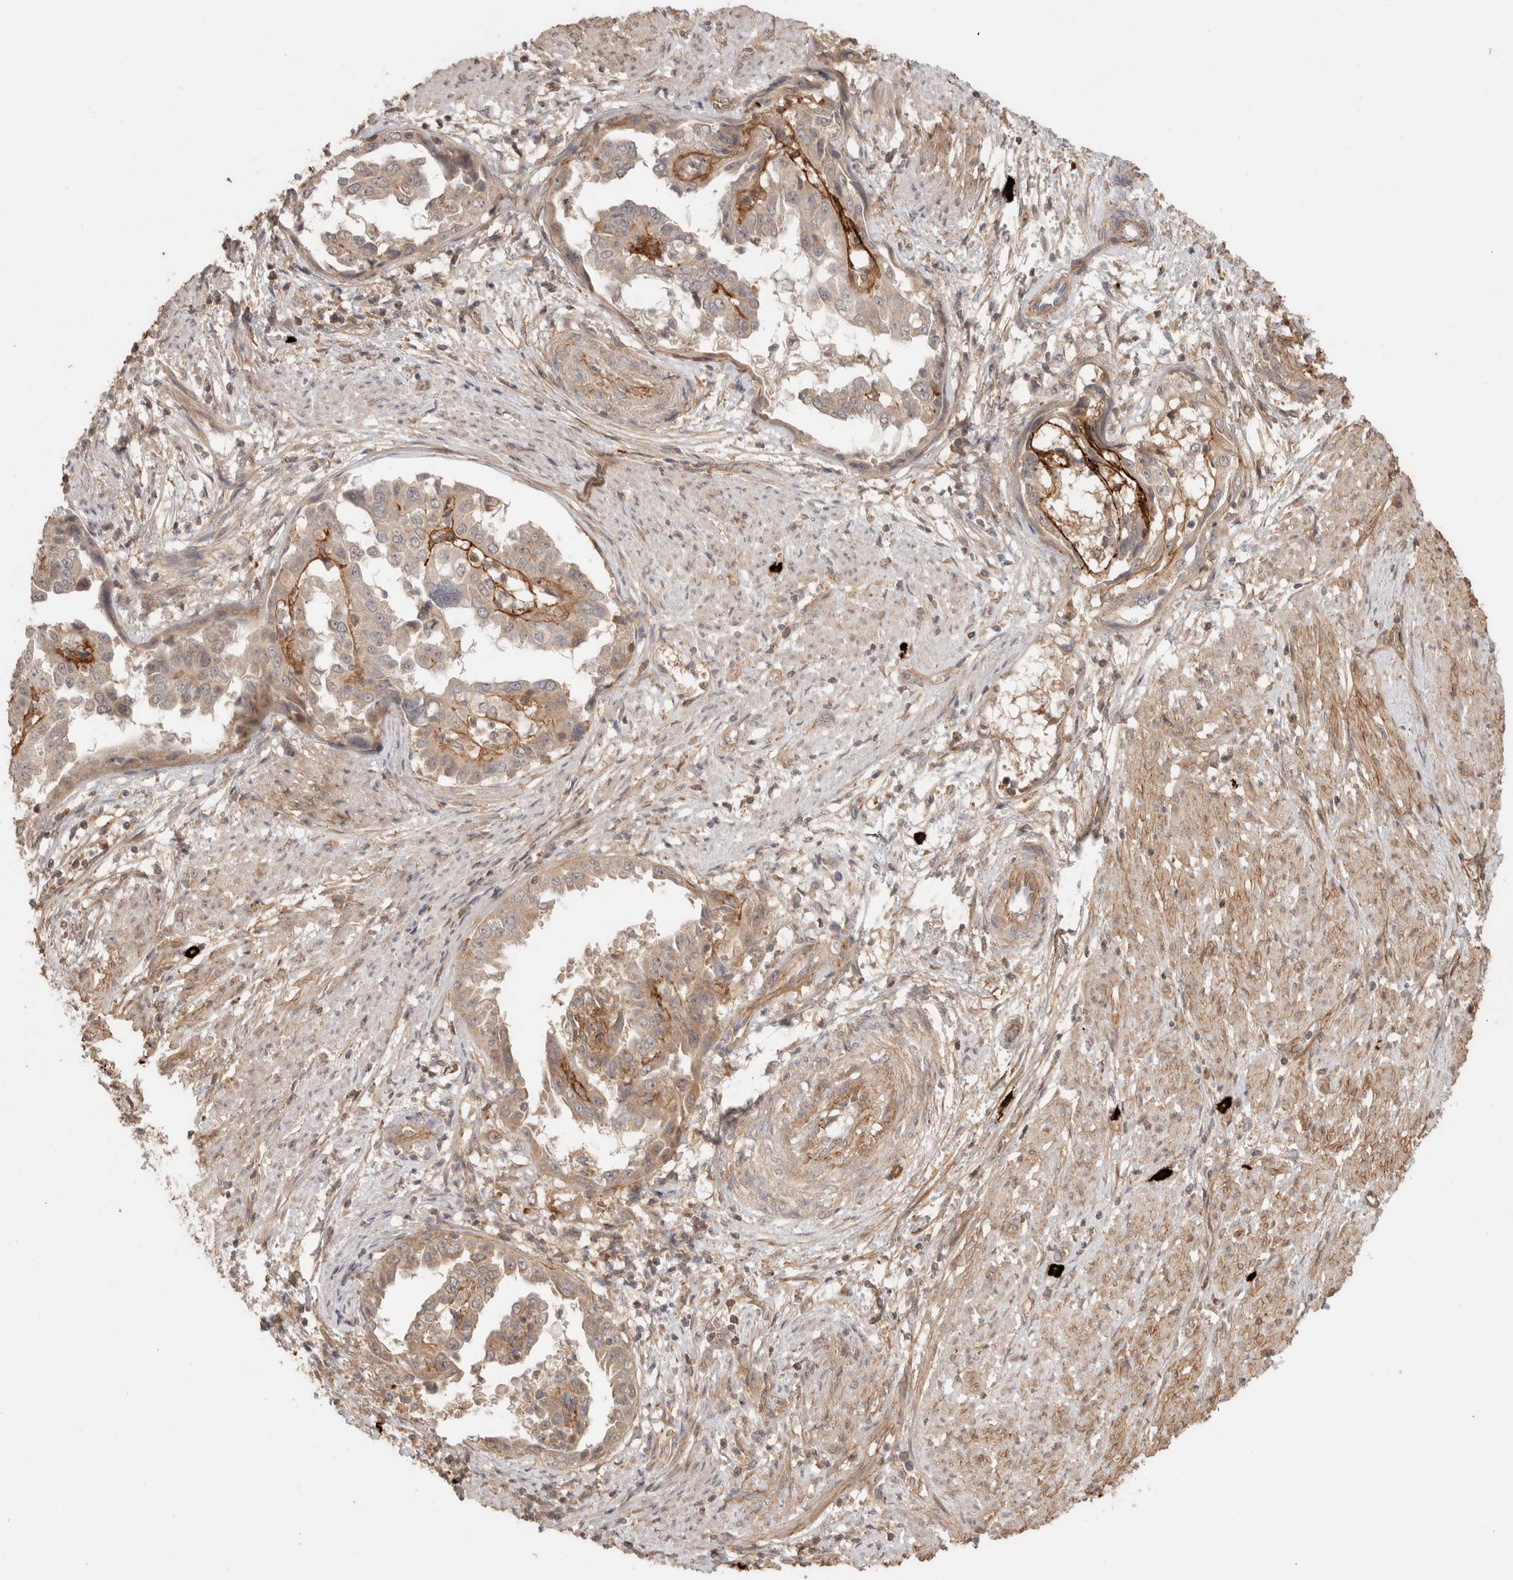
{"staining": {"intensity": "weak", "quantity": ">75%", "location": "cytoplasmic/membranous"}, "tissue": "endometrial cancer", "cell_type": "Tumor cells", "image_type": "cancer", "snomed": [{"axis": "morphology", "description": "Adenocarcinoma, NOS"}, {"axis": "topography", "description": "Endometrium"}], "caption": "This is a micrograph of immunohistochemistry staining of endometrial adenocarcinoma, which shows weak positivity in the cytoplasmic/membranous of tumor cells.", "gene": "HSPG2", "patient": {"sex": "female", "age": 85}}